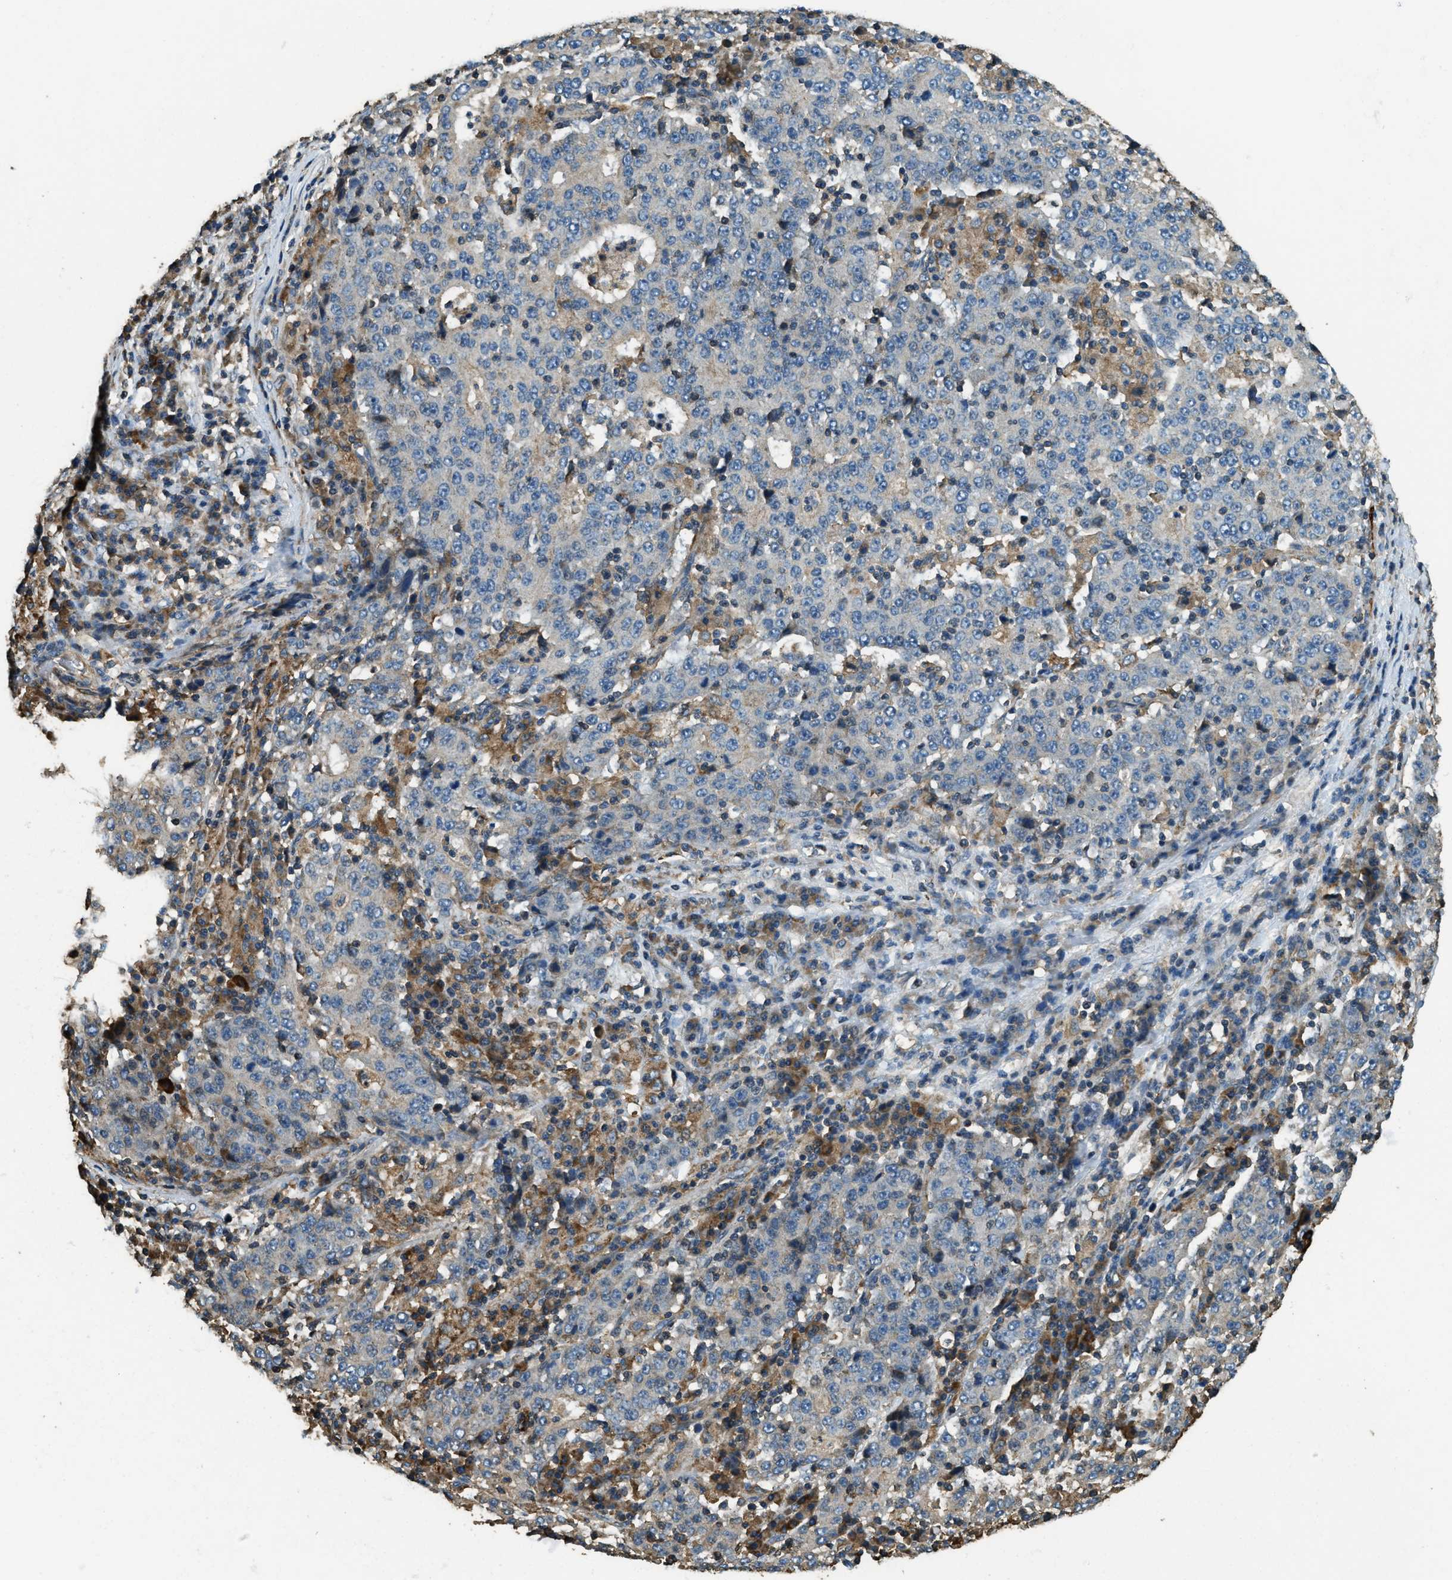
{"staining": {"intensity": "negative", "quantity": "none", "location": "none"}, "tissue": "stomach cancer", "cell_type": "Tumor cells", "image_type": "cancer", "snomed": [{"axis": "morphology", "description": "Adenocarcinoma, NOS"}, {"axis": "topography", "description": "Stomach"}], "caption": "Tumor cells show no significant protein staining in stomach cancer (adenocarcinoma). The staining was performed using DAB to visualize the protein expression in brown, while the nuclei were stained in blue with hematoxylin (Magnification: 20x).", "gene": "ERGIC1", "patient": {"sex": "male", "age": 59}}